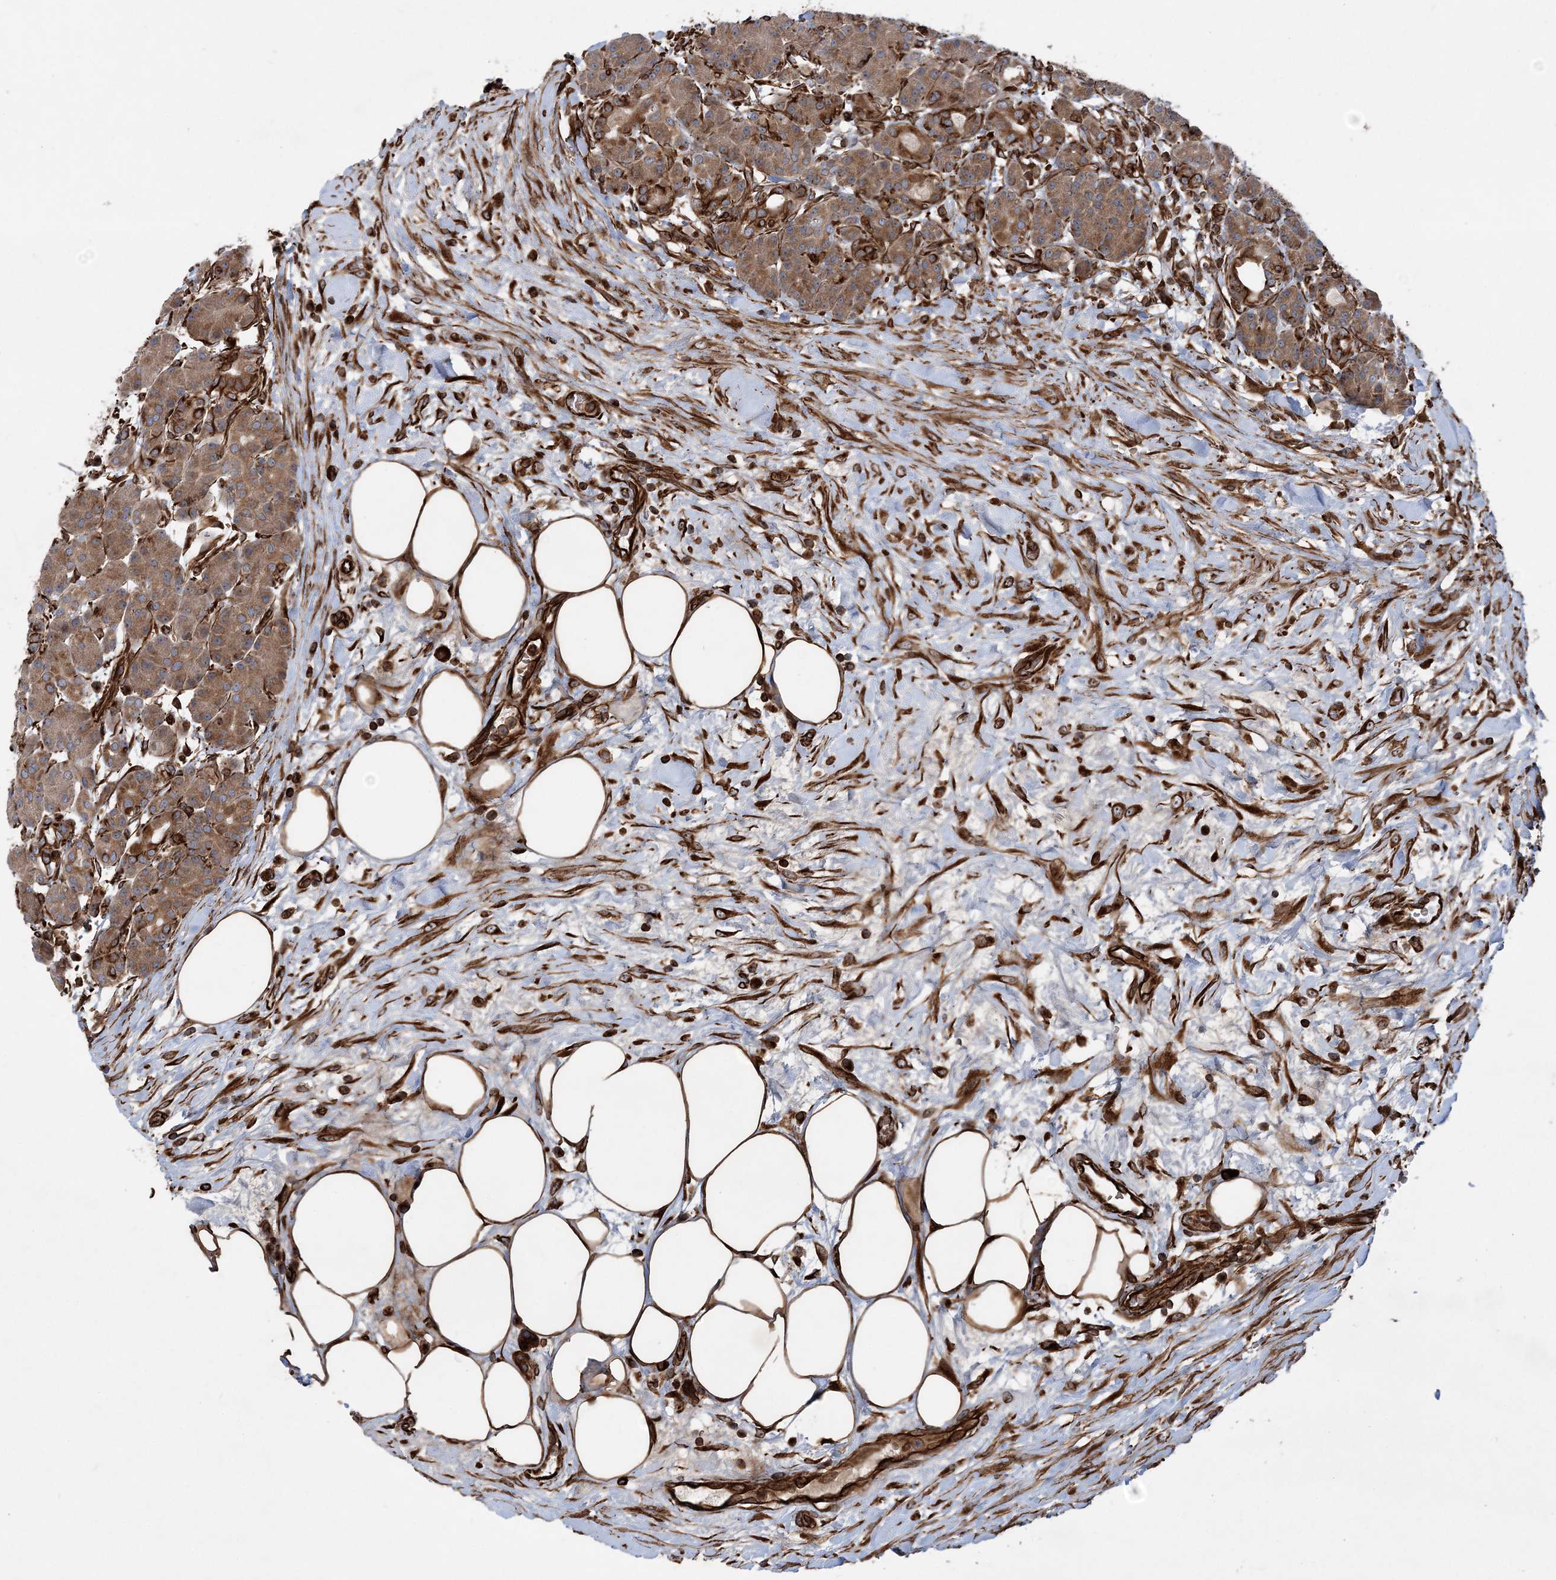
{"staining": {"intensity": "moderate", "quantity": ">75%", "location": "cytoplasmic/membranous"}, "tissue": "pancreas", "cell_type": "Exocrine glandular cells", "image_type": "normal", "snomed": [{"axis": "morphology", "description": "Normal tissue, NOS"}, {"axis": "topography", "description": "Pancreas"}], "caption": "An immunohistochemistry histopathology image of normal tissue is shown. Protein staining in brown shows moderate cytoplasmic/membranous positivity in pancreas within exocrine glandular cells. The staining is performed using DAB brown chromogen to label protein expression. The nuclei are counter-stained blue using hematoxylin.", "gene": "FAM114A2", "patient": {"sex": "male", "age": 63}}